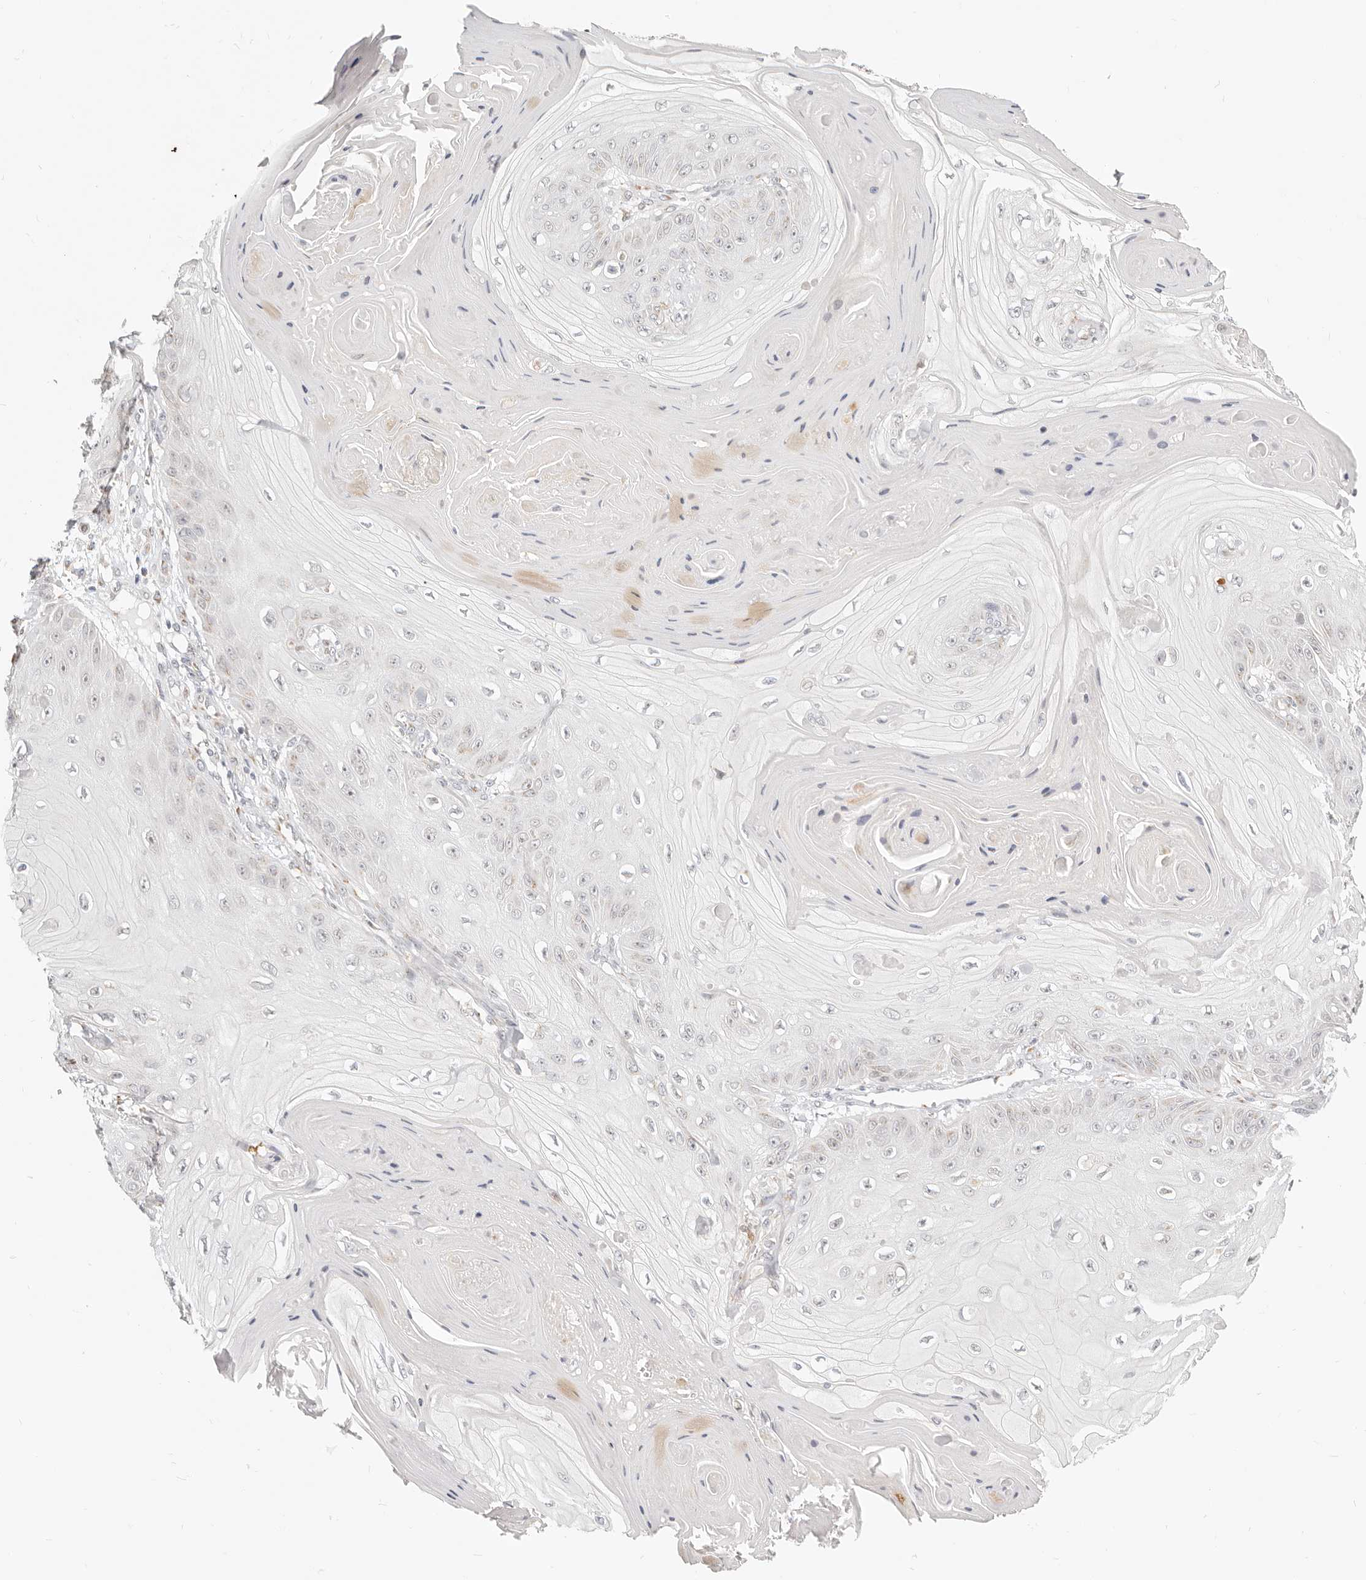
{"staining": {"intensity": "negative", "quantity": "none", "location": "none"}, "tissue": "skin cancer", "cell_type": "Tumor cells", "image_type": "cancer", "snomed": [{"axis": "morphology", "description": "Squamous cell carcinoma, NOS"}, {"axis": "topography", "description": "Skin"}], "caption": "Immunohistochemical staining of squamous cell carcinoma (skin) demonstrates no significant expression in tumor cells. The staining is performed using DAB brown chromogen with nuclei counter-stained in using hematoxylin.", "gene": "FAM20B", "patient": {"sex": "male", "age": 74}}